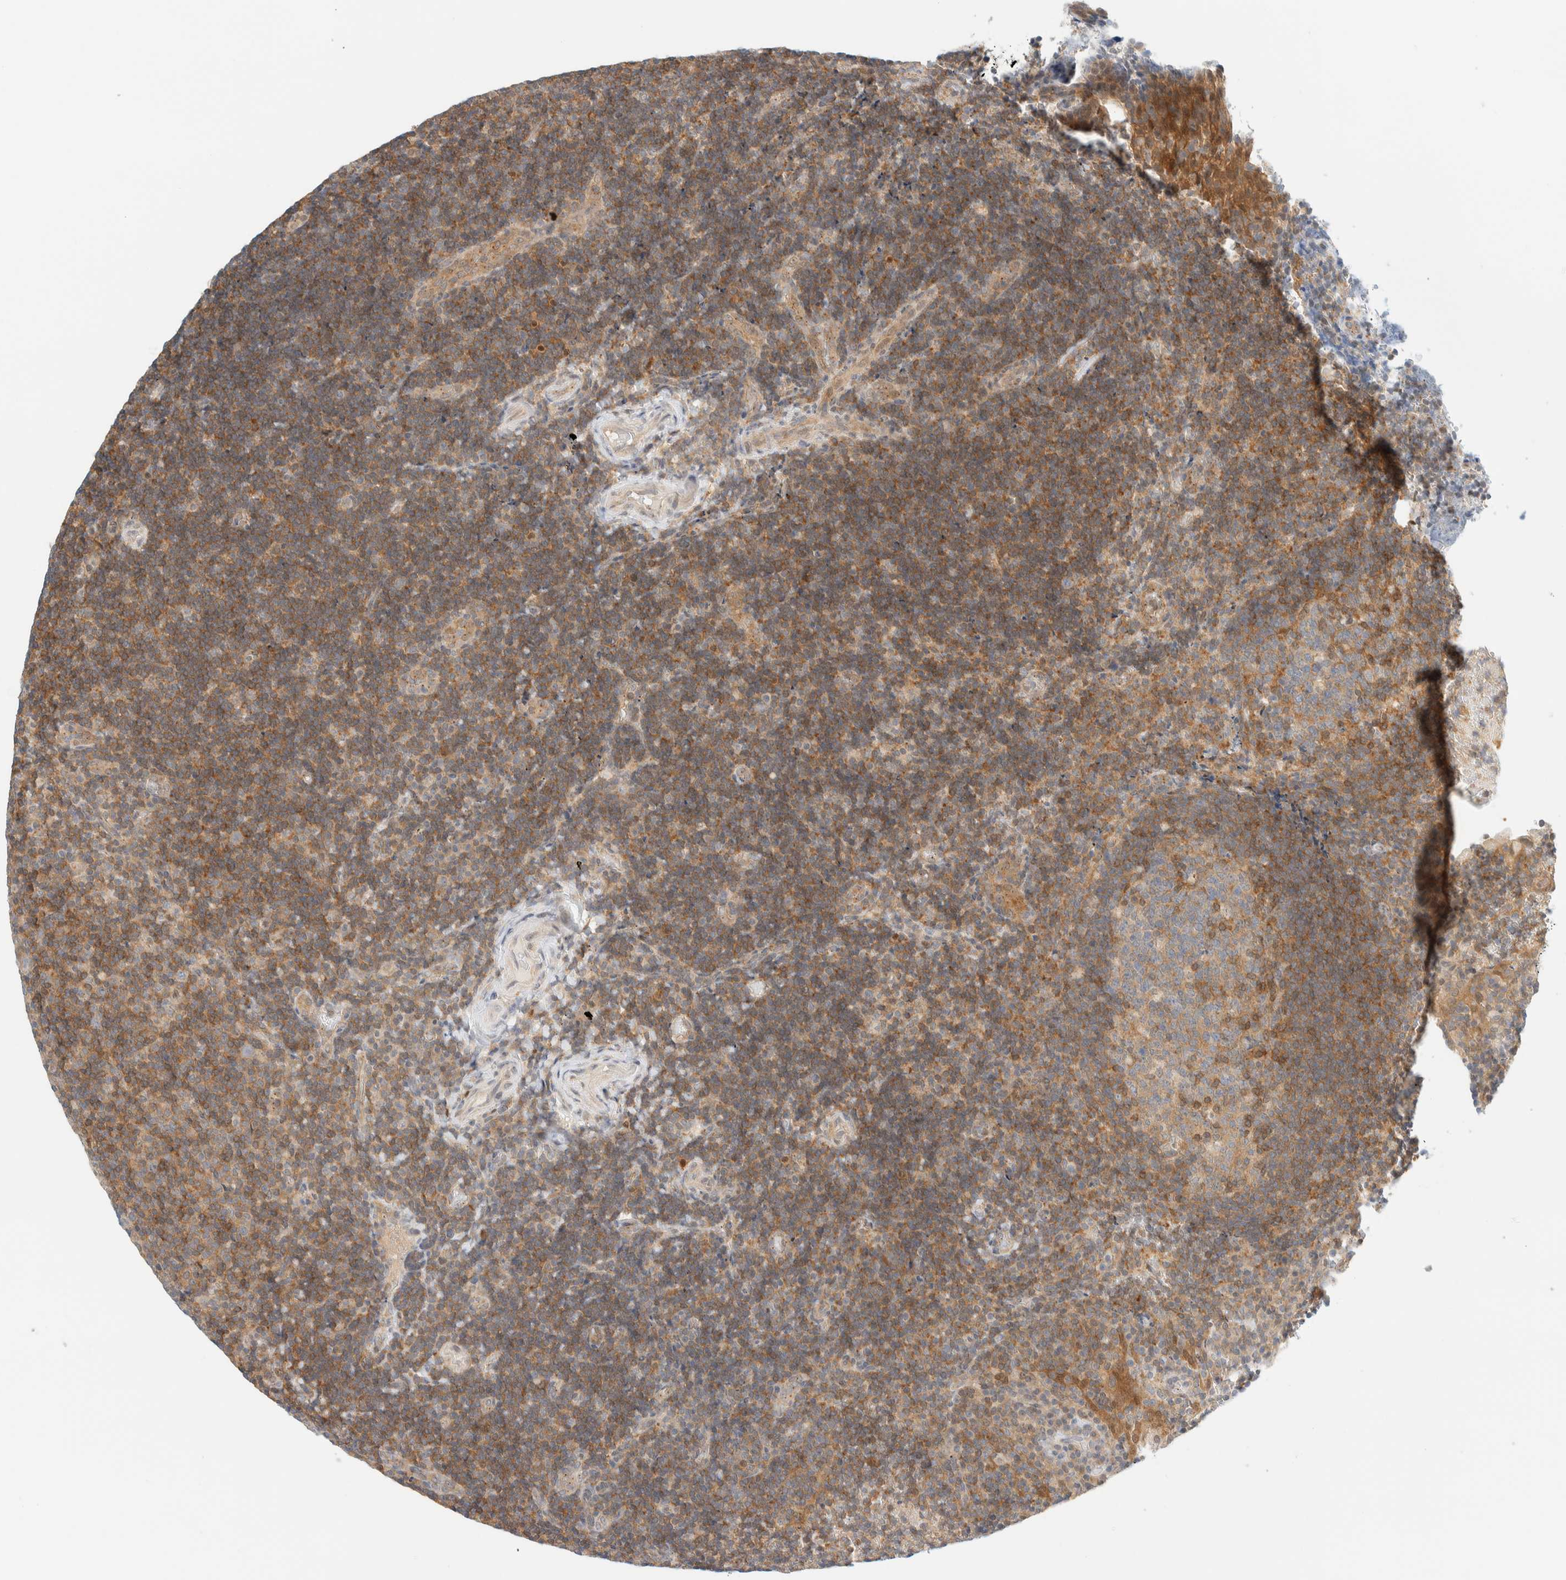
{"staining": {"intensity": "moderate", "quantity": ">75%", "location": "cytoplasmic/membranous"}, "tissue": "lymphoma", "cell_type": "Tumor cells", "image_type": "cancer", "snomed": [{"axis": "morphology", "description": "Malignant lymphoma, non-Hodgkin's type, High grade"}, {"axis": "topography", "description": "Tonsil"}], "caption": "The histopathology image displays a brown stain indicating the presence of a protein in the cytoplasmic/membranous of tumor cells in lymphoma.", "gene": "PCYT2", "patient": {"sex": "female", "age": 36}}